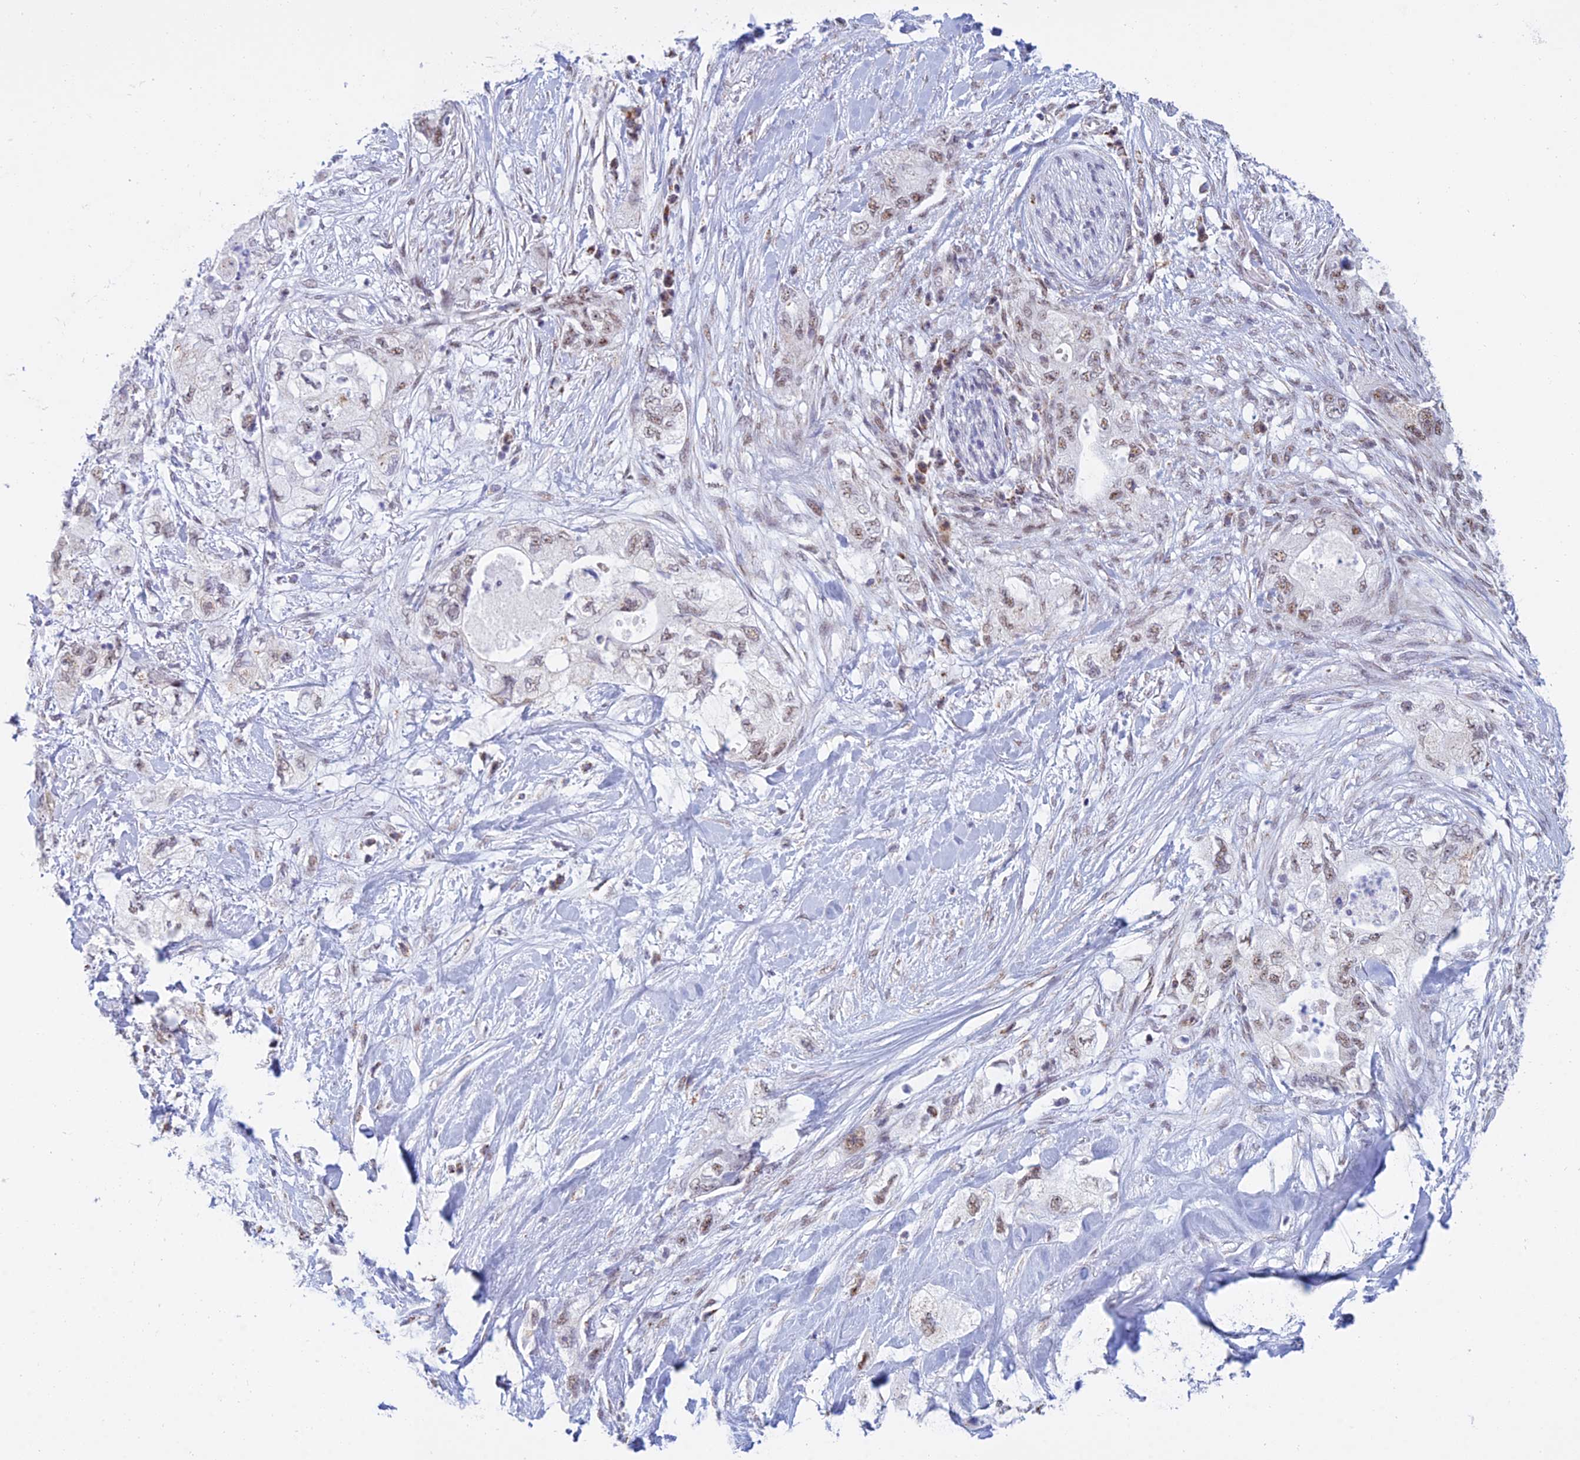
{"staining": {"intensity": "weak", "quantity": ">75%", "location": "nuclear"}, "tissue": "pancreatic cancer", "cell_type": "Tumor cells", "image_type": "cancer", "snomed": [{"axis": "morphology", "description": "Adenocarcinoma, NOS"}, {"axis": "topography", "description": "Pancreas"}], "caption": "This photomicrograph demonstrates immunohistochemistry staining of pancreatic cancer (adenocarcinoma), with low weak nuclear expression in about >75% of tumor cells.", "gene": "KLF14", "patient": {"sex": "female", "age": 73}}